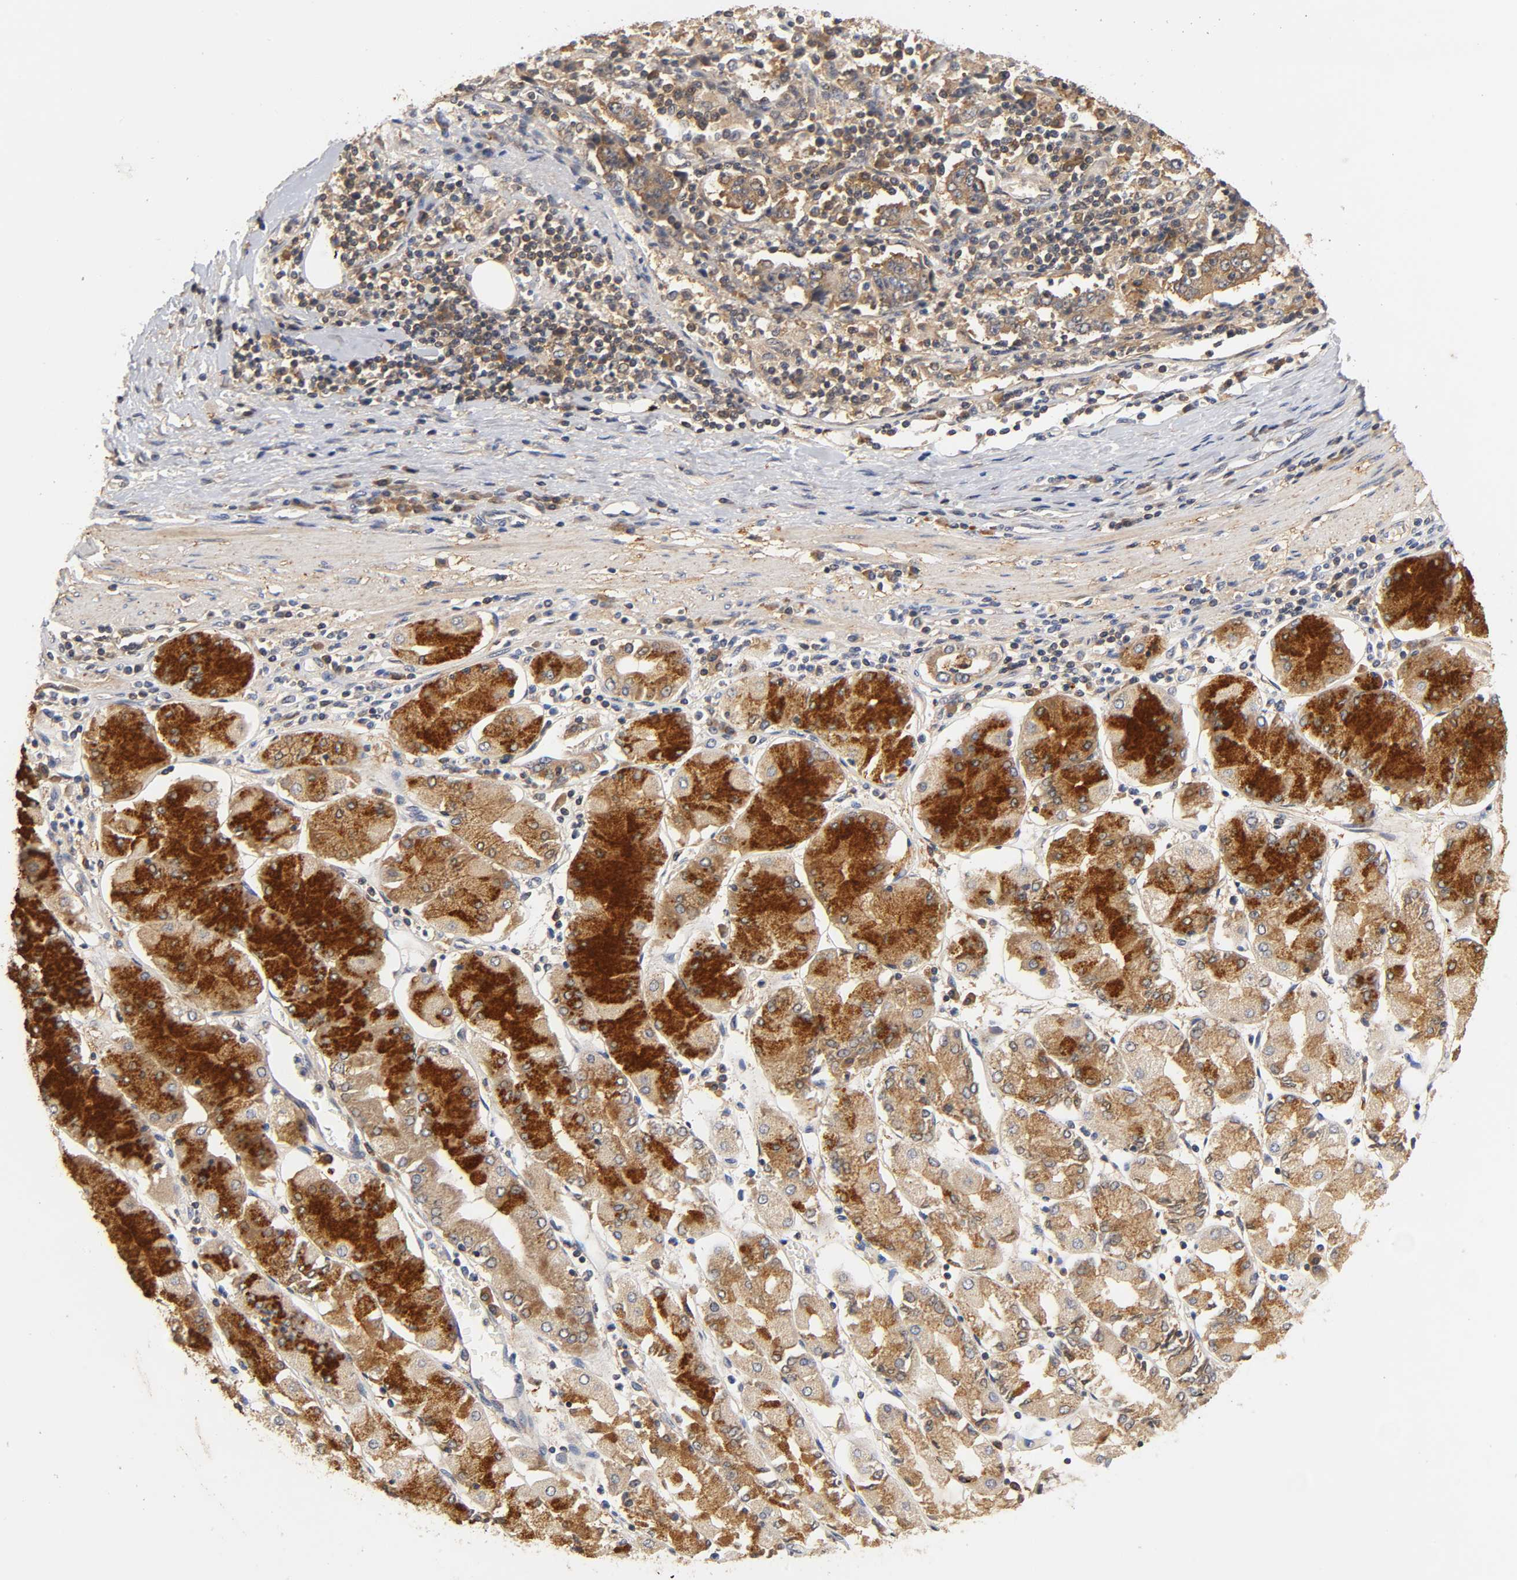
{"staining": {"intensity": "moderate", "quantity": ">75%", "location": "cytoplasmic/membranous"}, "tissue": "stomach cancer", "cell_type": "Tumor cells", "image_type": "cancer", "snomed": [{"axis": "morphology", "description": "Normal tissue, NOS"}, {"axis": "morphology", "description": "Adenocarcinoma, NOS"}, {"axis": "topography", "description": "Stomach, upper"}, {"axis": "topography", "description": "Stomach"}], "caption": "This photomicrograph demonstrates immunohistochemistry (IHC) staining of human stomach adenocarcinoma, with medium moderate cytoplasmic/membranous staining in about >75% of tumor cells.", "gene": "SCAP", "patient": {"sex": "male", "age": 59}}